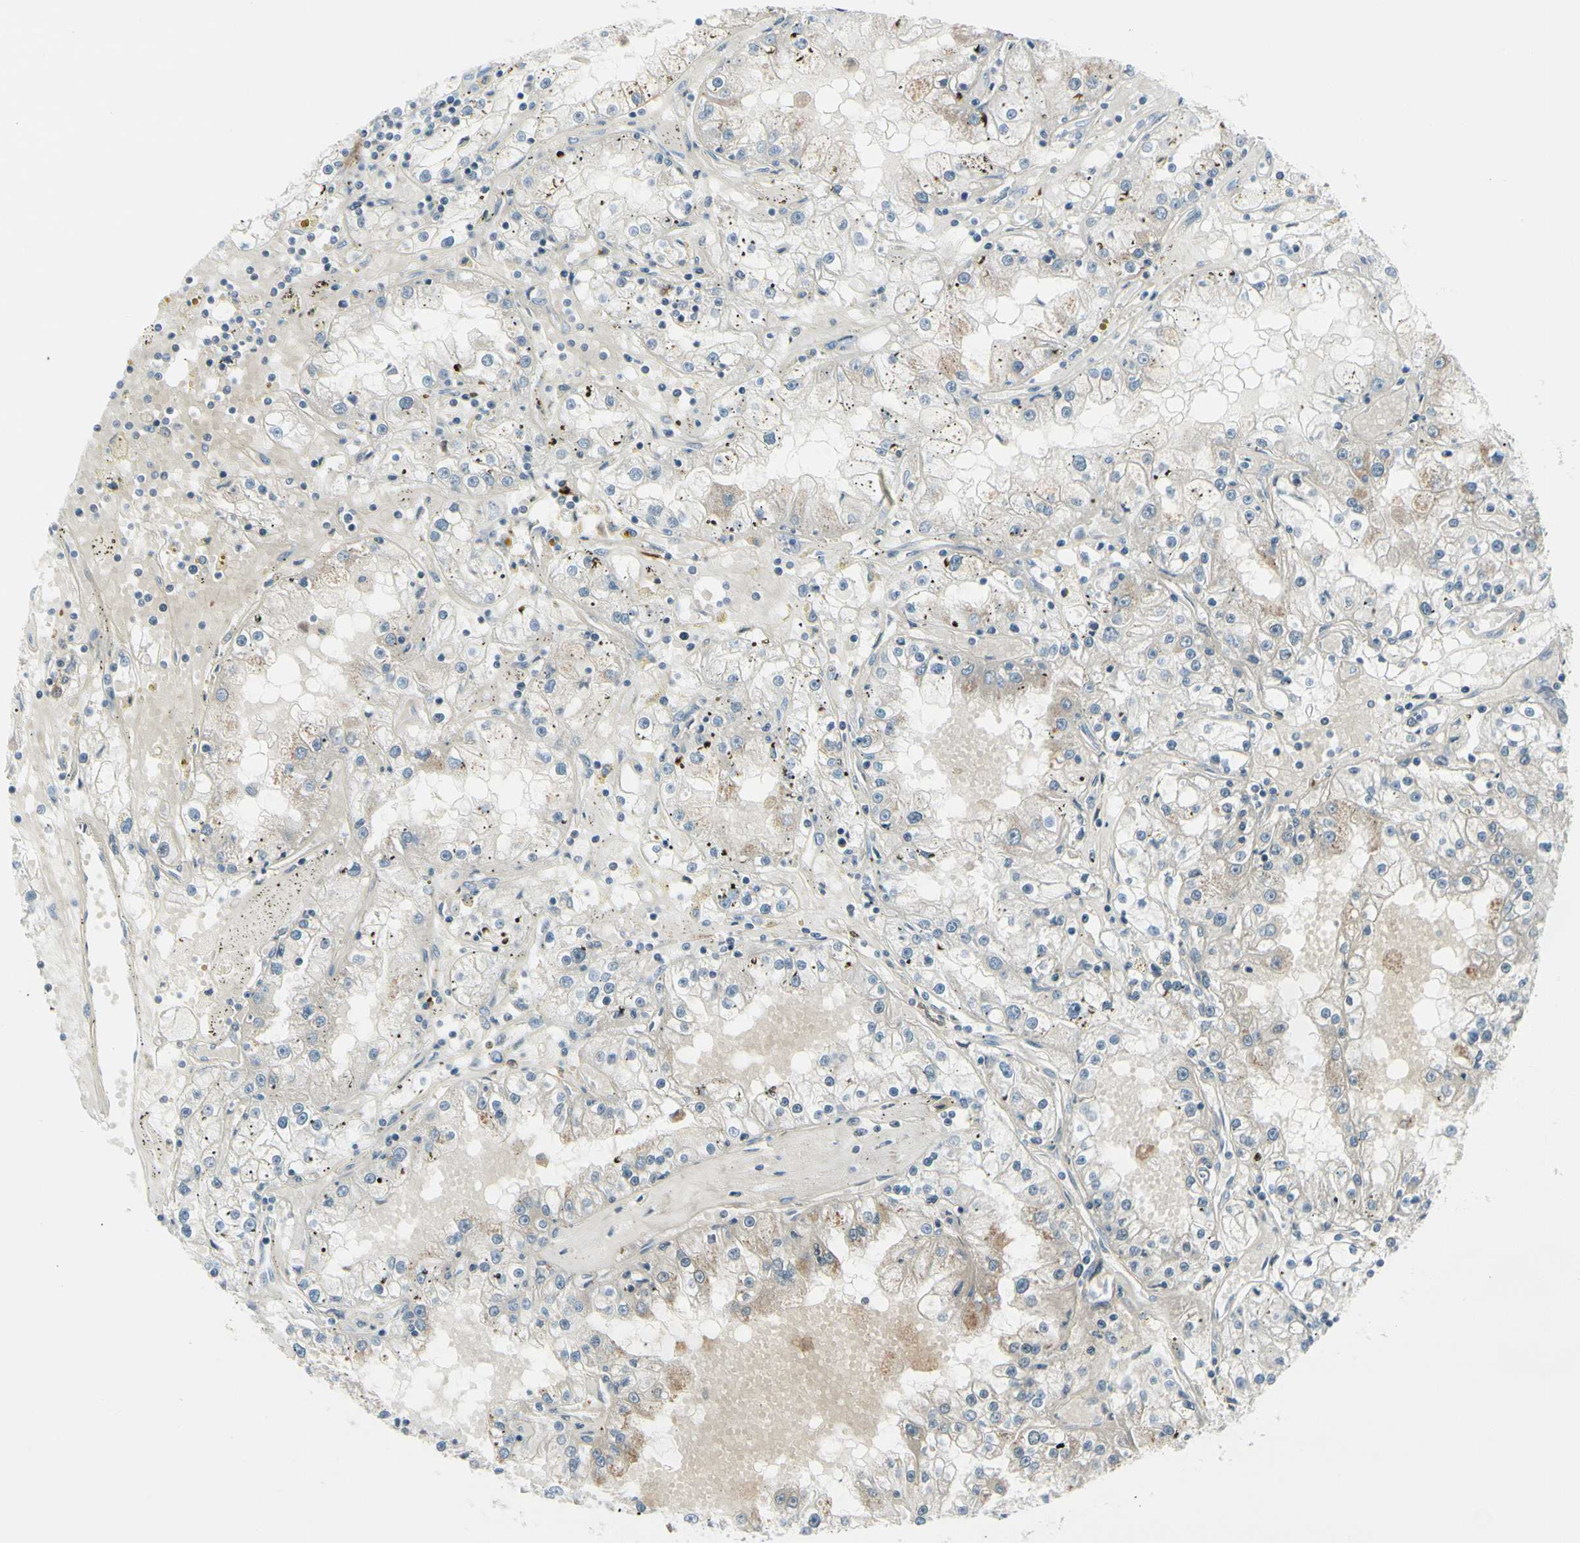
{"staining": {"intensity": "negative", "quantity": "none", "location": "none"}, "tissue": "renal cancer", "cell_type": "Tumor cells", "image_type": "cancer", "snomed": [{"axis": "morphology", "description": "Adenocarcinoma, NOS"}, {"axis": "topography", "description": "Kidney"}], "caption": "Immunohistochemistry (IHC) image of neoplastic tissue: adenocarcinoma (renal) stained with DAB shows no significant protein positivity in tumor cells.", "gene": "TRAF1", "patient": {"sex": "male", "age": 56}}